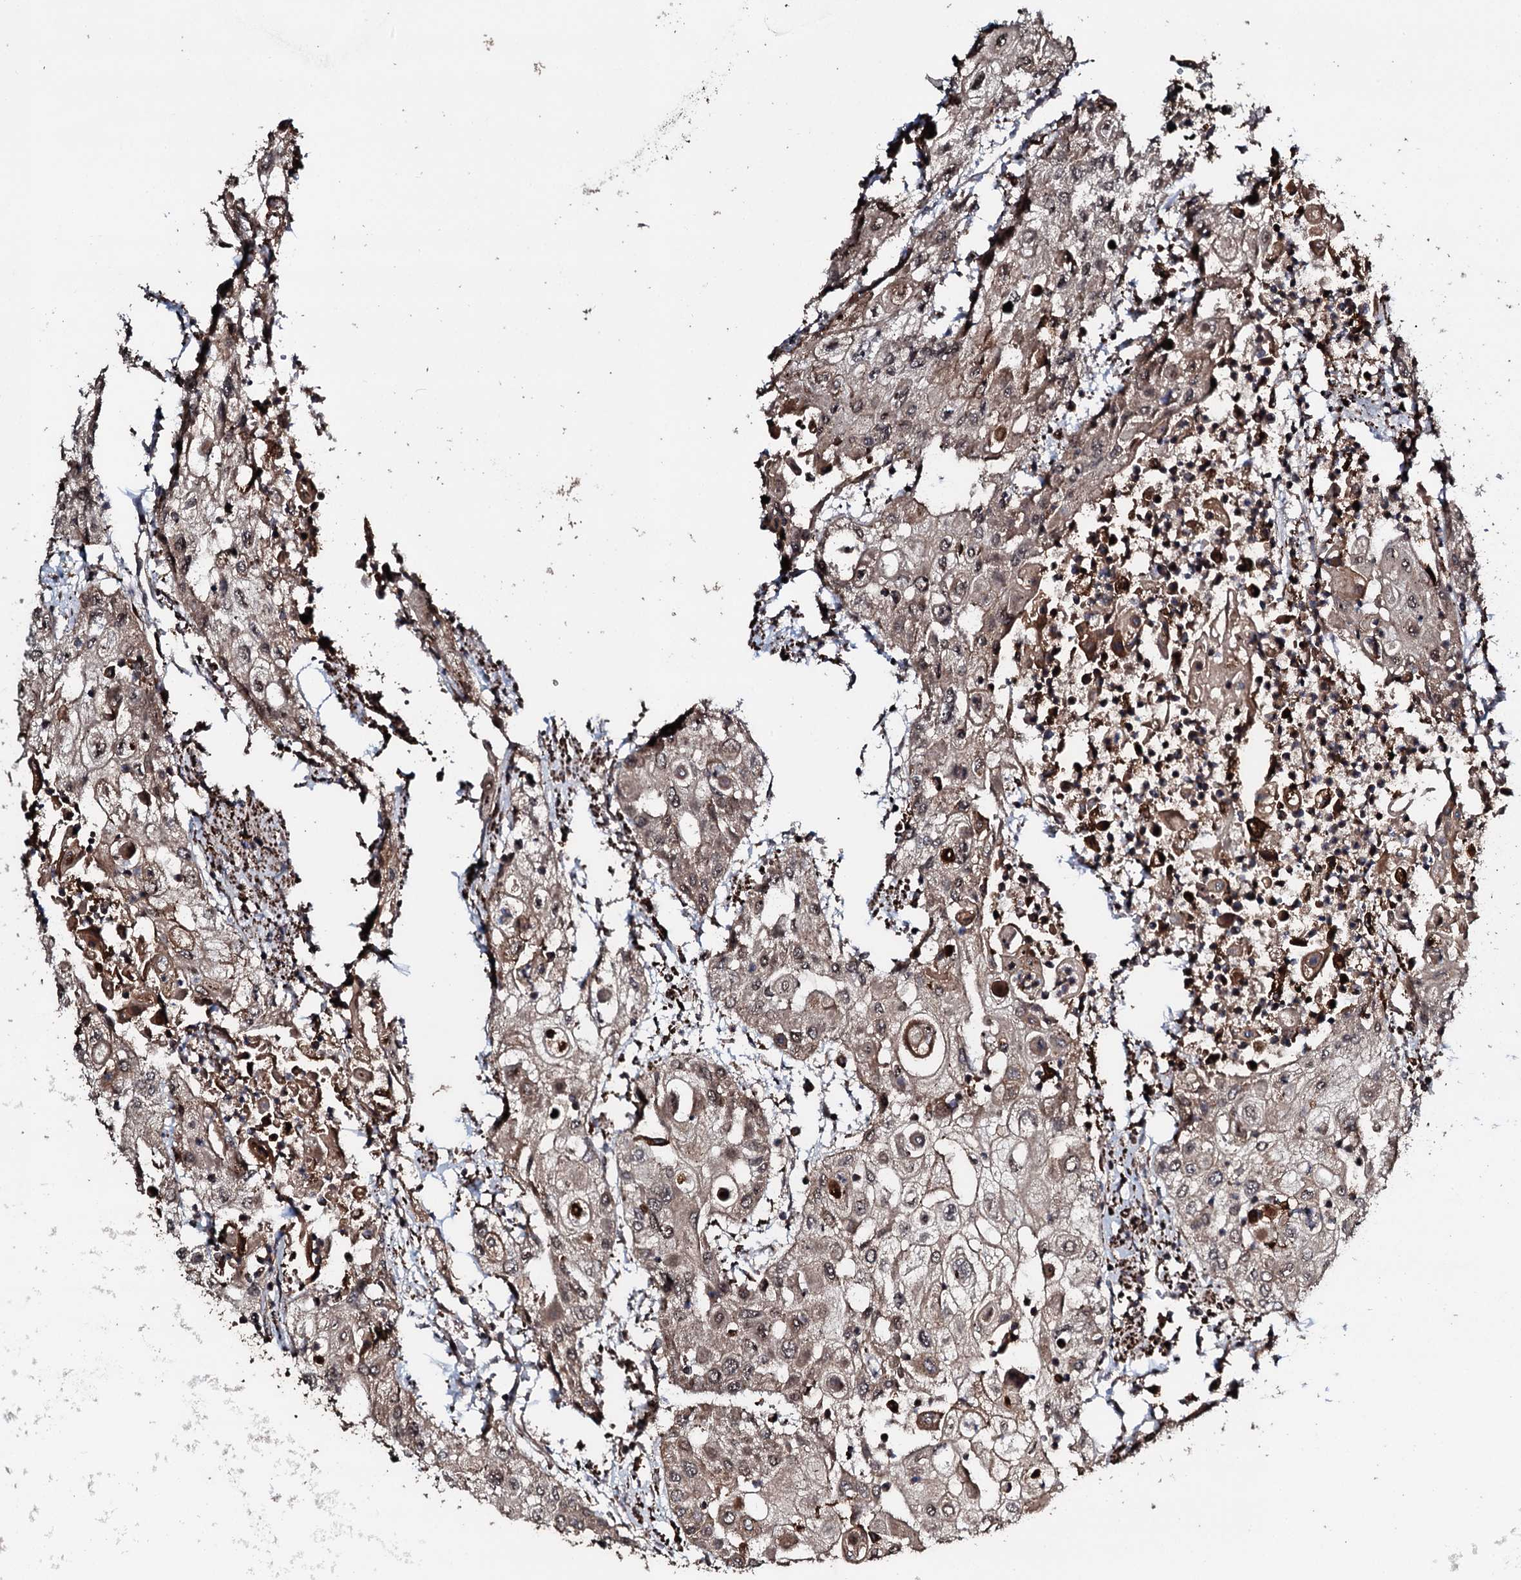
{"staining": {"intensity": "weak", "quantity": "25%-75%", "location": "cytoplasmic/membranous"}, "tissue": "urothelial cancer", "cell_type": "Tumor cells", "image_type": "cancer", "snomed": [{"axis": "morphology", "description": "Urothelial carcinoma, High grade"}, {"axis": "topography", "description": "Urinary bladder"}], "caption": "A low amount of weak cytoplasmic/membranous staining is identified in approximately 25%-75% of tumor cells in urothelial cancer tissue.", "gene": "TPGS2", "patient": {"sex": "female", "age": 79}}